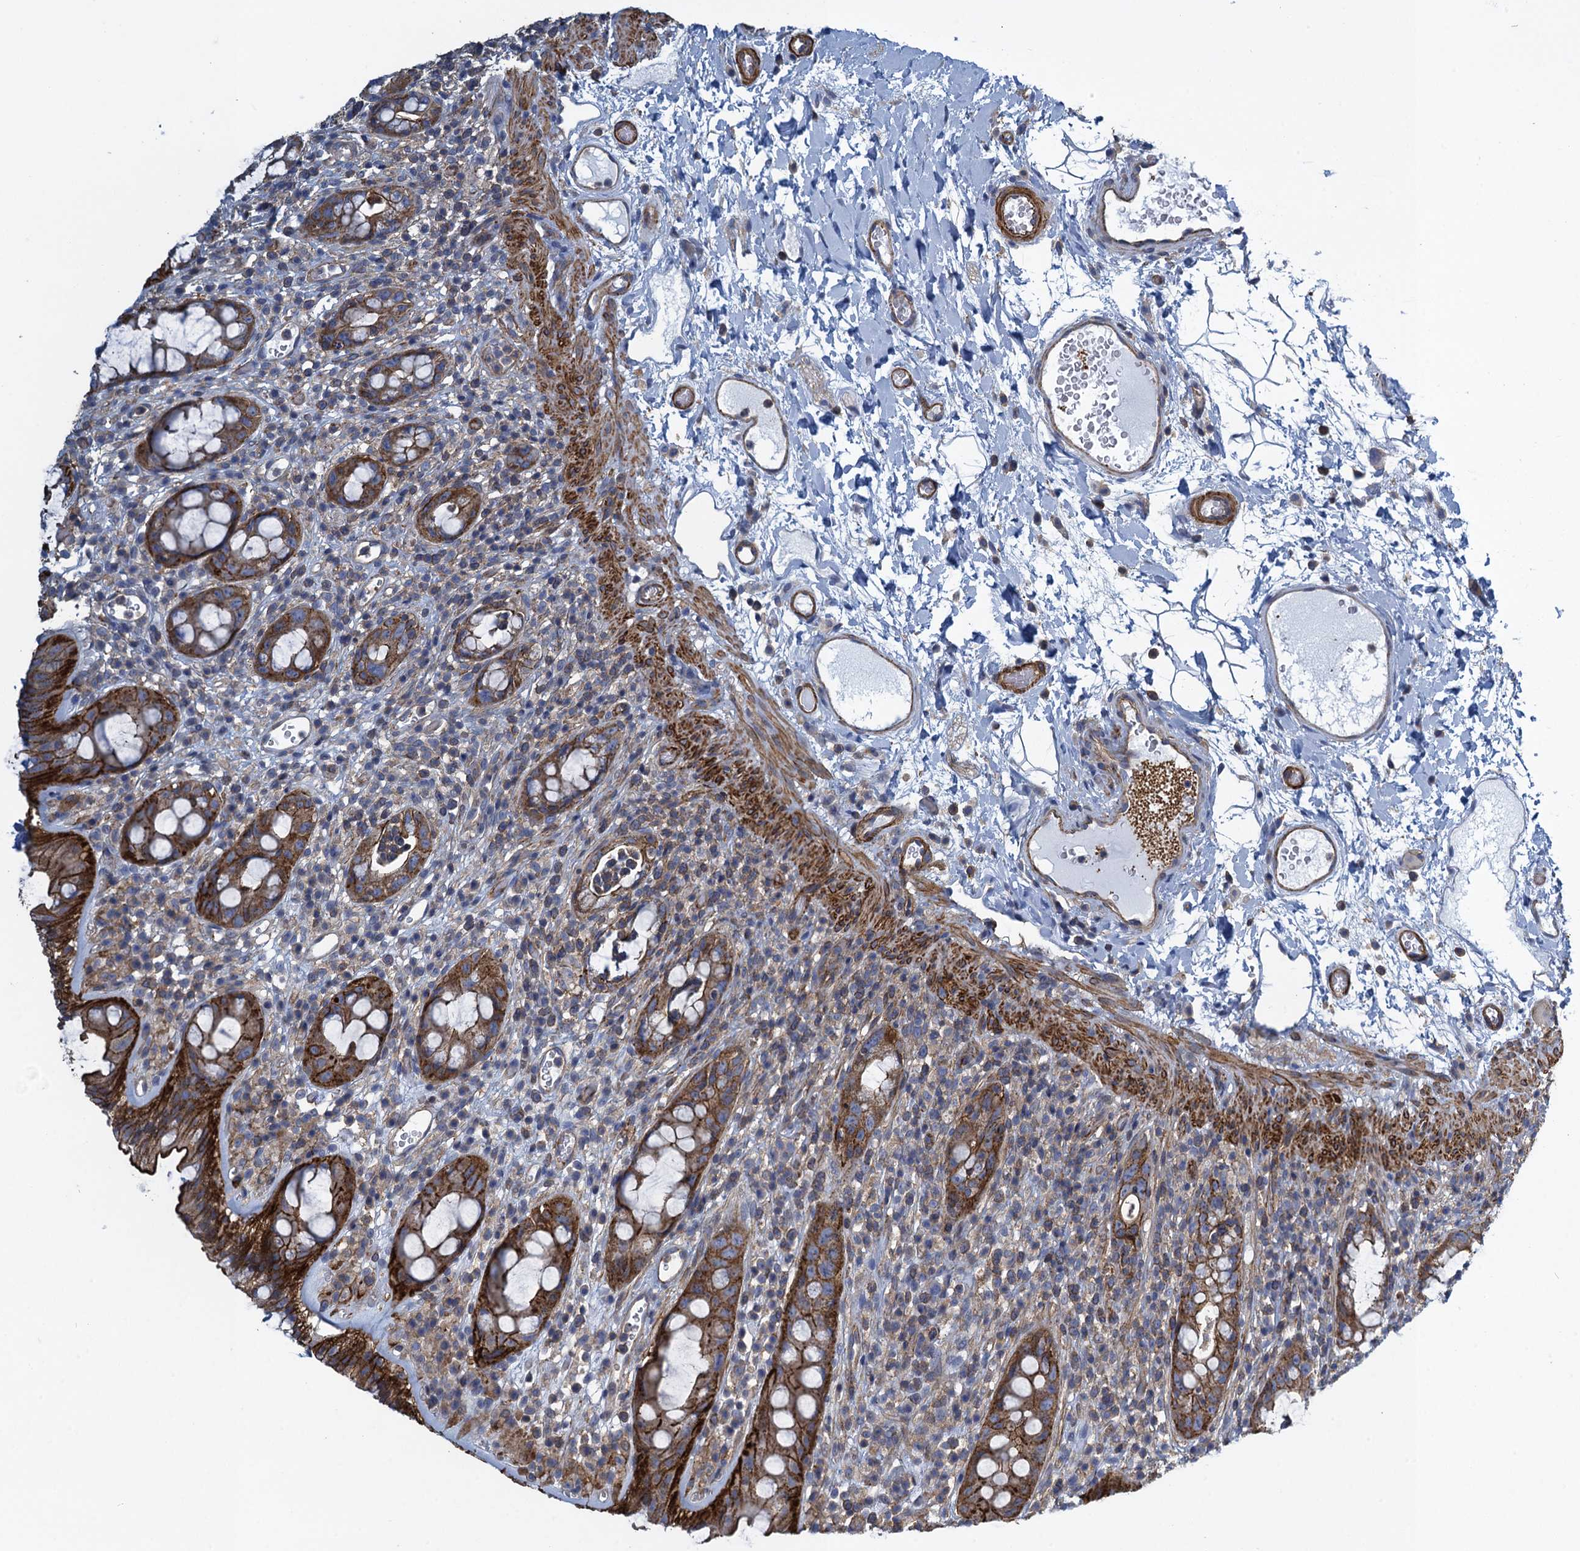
{"staining": {"intensity": "strong", "quantity": ">75%", "location": "cytoplasmic/membranous"}, "tissue": "rectum", "cell_type": "Glandular cells", "image_type": "normal", "snomed": [{"axis": "morphology", "description": "Normal tissue, NOS"}, {"axis": "topography", "description": "Rectum"}], "caption": "Immunohistochemical staining of normal human rectum exhibits >75% levels of strong cytoplasmic/membranous protein expression in approximately >75% of glandular cells.", "gene": "PROSER2", "patient": {"sex": "female", "age": 57}}